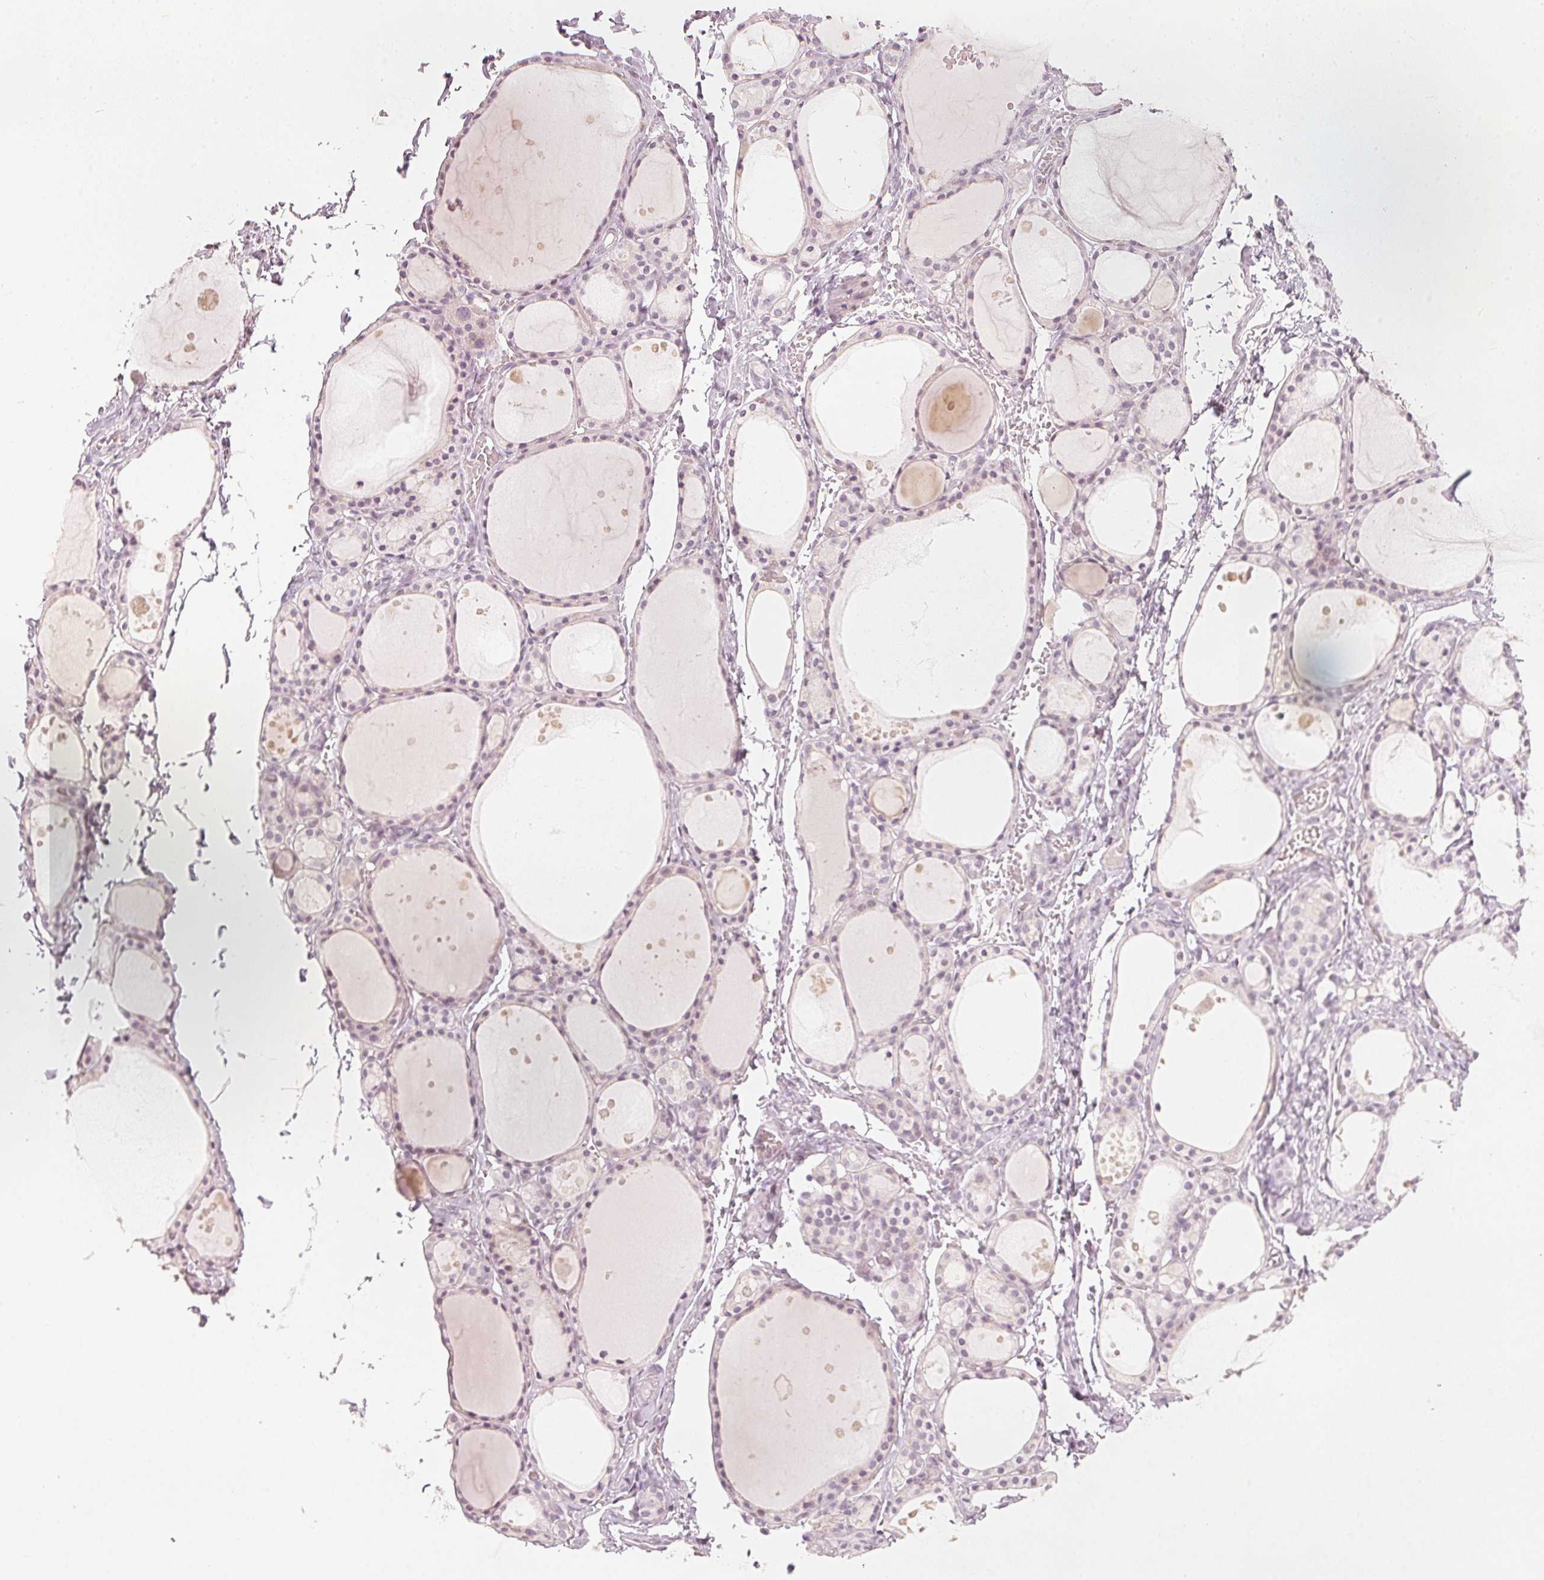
{"staining": {"intensity": "weak", "quantity": "25%-75%", "location": "nuclear"}, "tissue": "thyroid gland", "cell_type": "Glandular cells", "image_type": "normal", "snomed": [{"axis": "morphology", "description": "Normal tissue, NOS"}, {"axis": "topography", "description": "Thyroid gland"}], "caption": "The immunohistochemical stain shows weak nuclear expression in glandular cells of benign thyroid gland. The staining was performed using DAB (3,3'-diaminobenzidine) to visualize the protein expression in brown, while the nuclei were stained in blue with hematoxylin (Magnification: 20x).", "gene": "CALB1", "patient": {"sex": "male", "age": 68}}